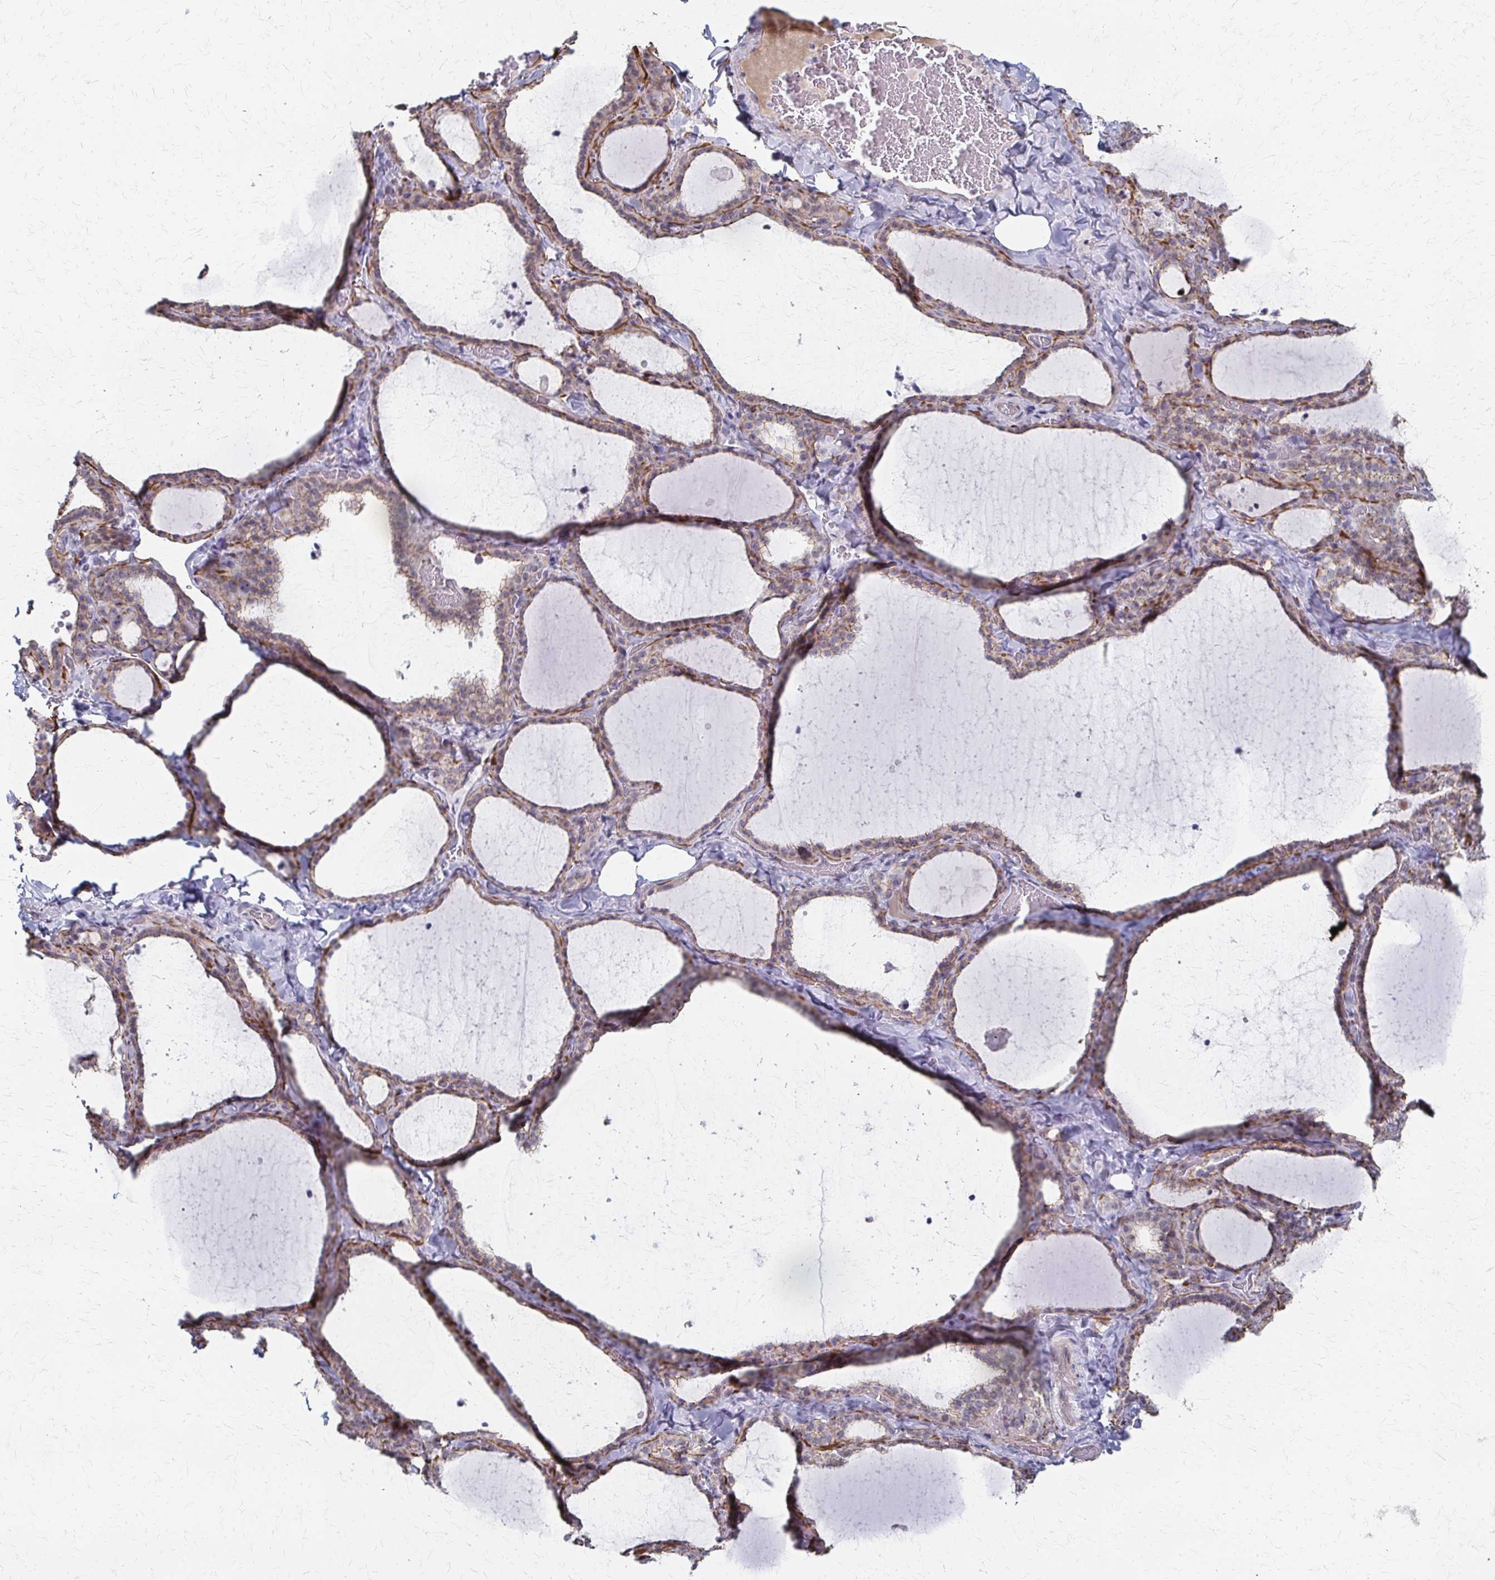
{"staining": {"intensity": "weak", "quantity": ">75%", "location": "cytoplasmic/membranous,nuclear"}, "tissue": "thyroid gland", "cell_type": "Glandular cells", "image_type": "normal", "snomed": [{"axis": "morphology", "description": "Normal tissue, NOS"}, {"axis": "topography", "description": "Thyroid gland"}], "caption": "IHC micrograph of unremarkable thyroid gland stained for a protein (brown), which demonstrates low levels of weak cytoplasmic/membranous,nuclear staining in approximately >75% of glandular cells.", "gene": "PES1", "patient": {"sex": "female", "age": 22}}